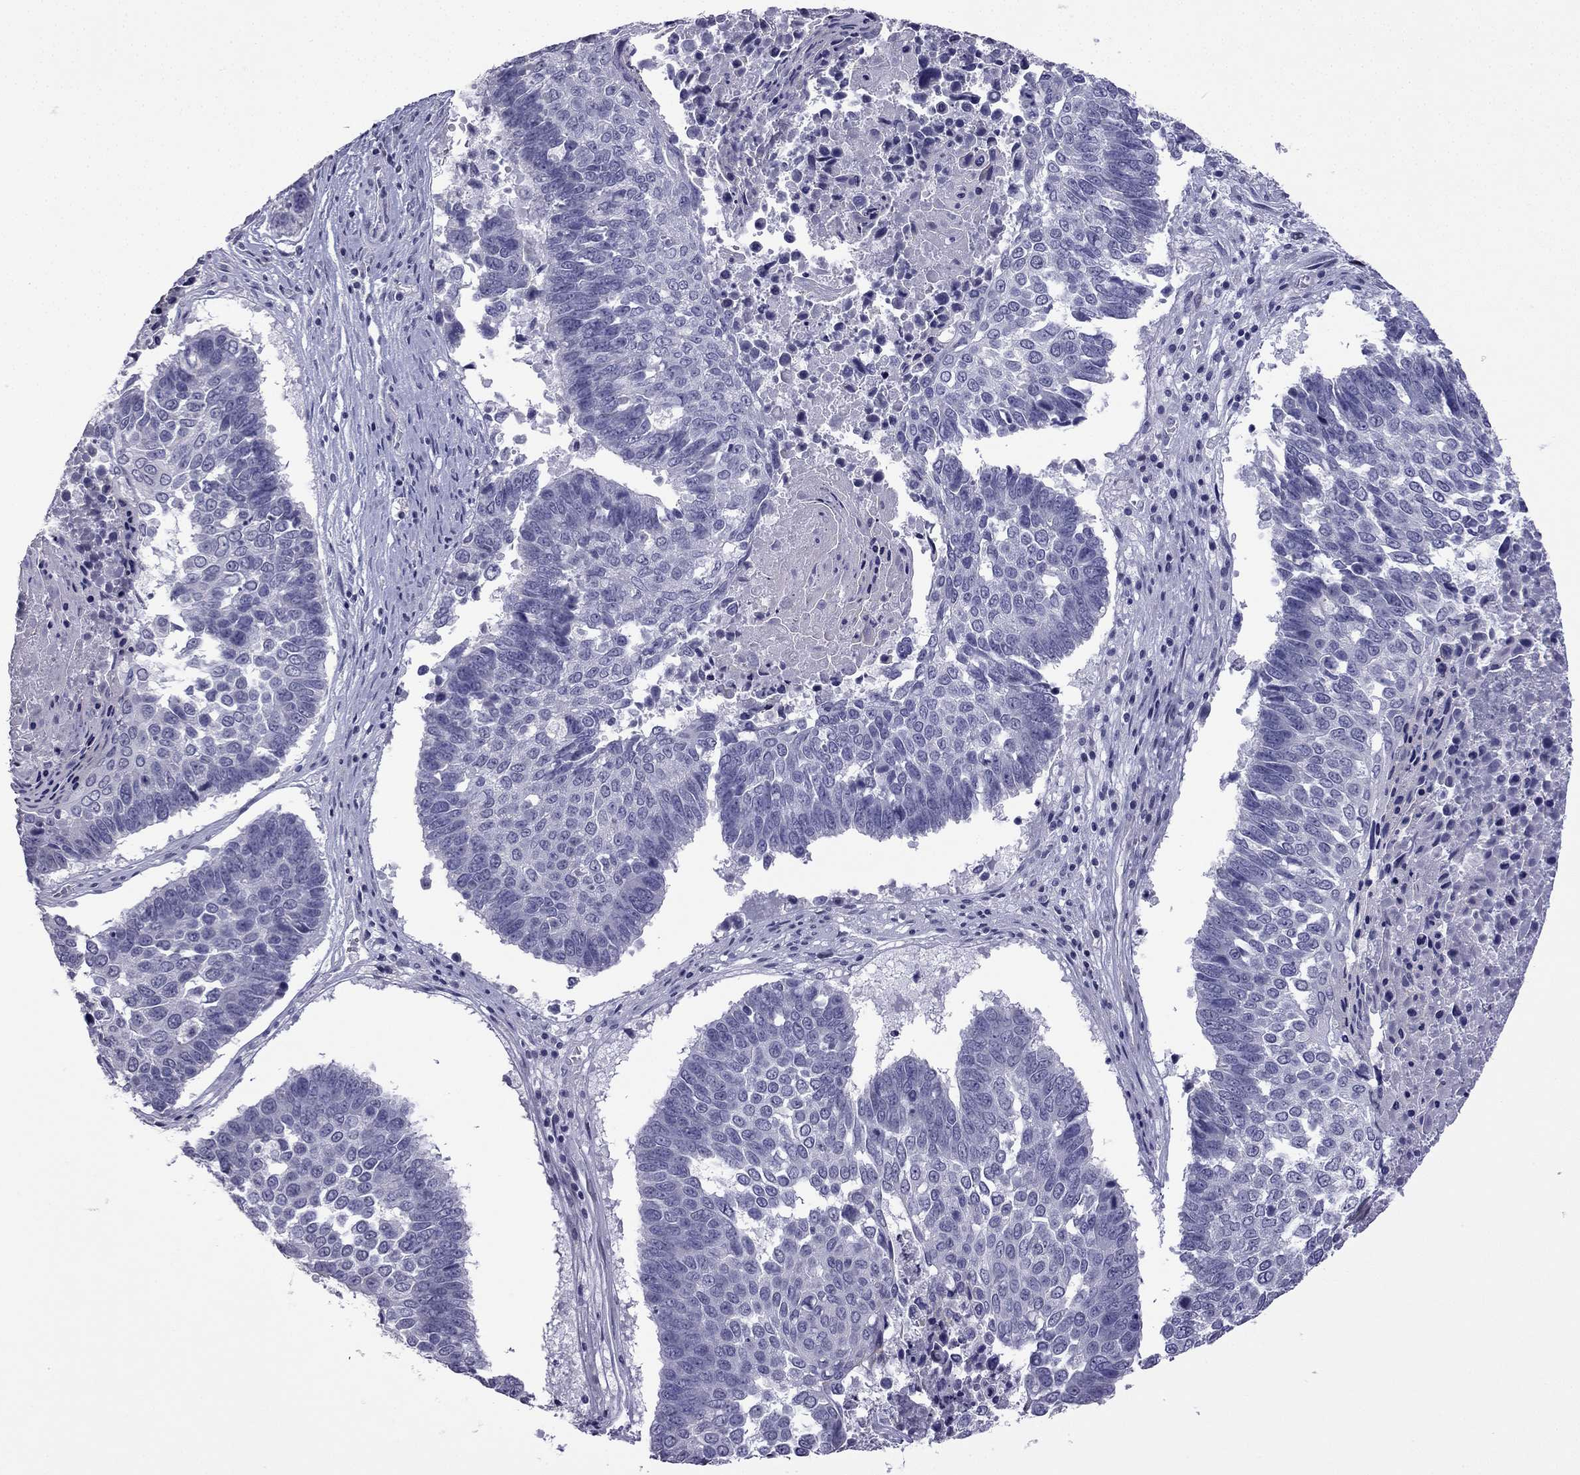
{"staining": {"intensity": "negative", "quantity": "none", "location": "none"}, "tissue": "lung cancer", "cell_type": "Tumor cells", "image_type": "cancer", "snomed": [{"axis": "morphology", "description": "Squamous cell carcinoma, NOS"}, {"axis": "topography", "description": "Lung"}], "caption": "This is a image of immunohistochemistry (IHC) staining of lung cancer, which shows no staining in tumor cells.", "gene": "CFAP70", "patient": {"sex": "male", "age": 73}}